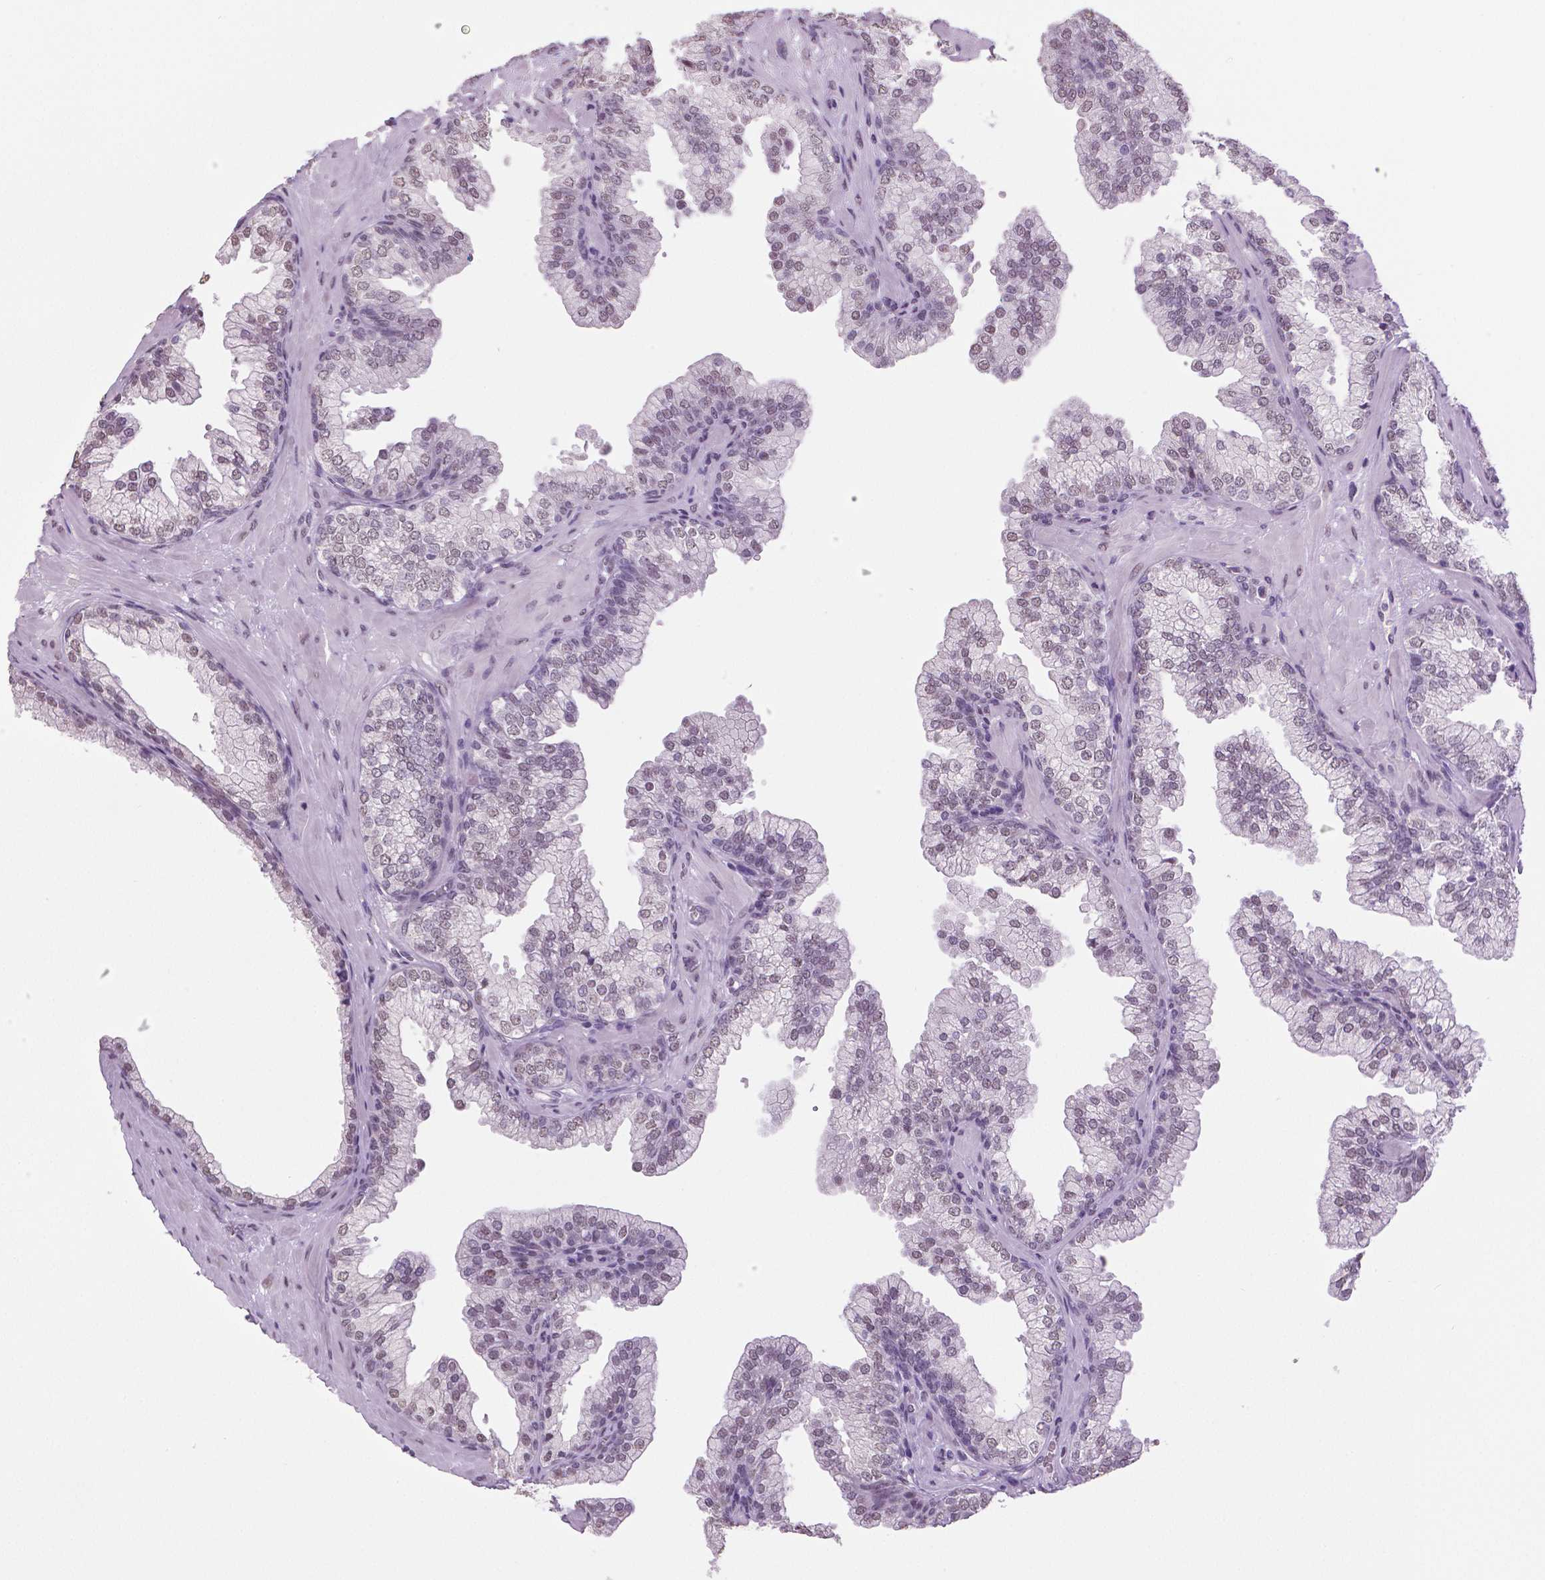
{"staining": {"intensity": "weak", "quantity": "25%-75%", "location": "nuclear"}, "tissue": "prostate", "cell_type": "Glandular cells", "image_type": "normal", "snomed": [{"axis": "morphology", "description": "Normal tissue, NOS"}, {"axis": "topography", "description": "Prostate"}, {"axis": "topography", "description": "Peripheral nerve tissue"}], "caption": "Protein staining demonstrates weak nuclear staining in approximately 25%-75% of glandular cells in unremarkable prostate. Nuclei are stained in blue.", "gene": "IGF2BP1", "patient": {"sex": "male", "age": 61}}